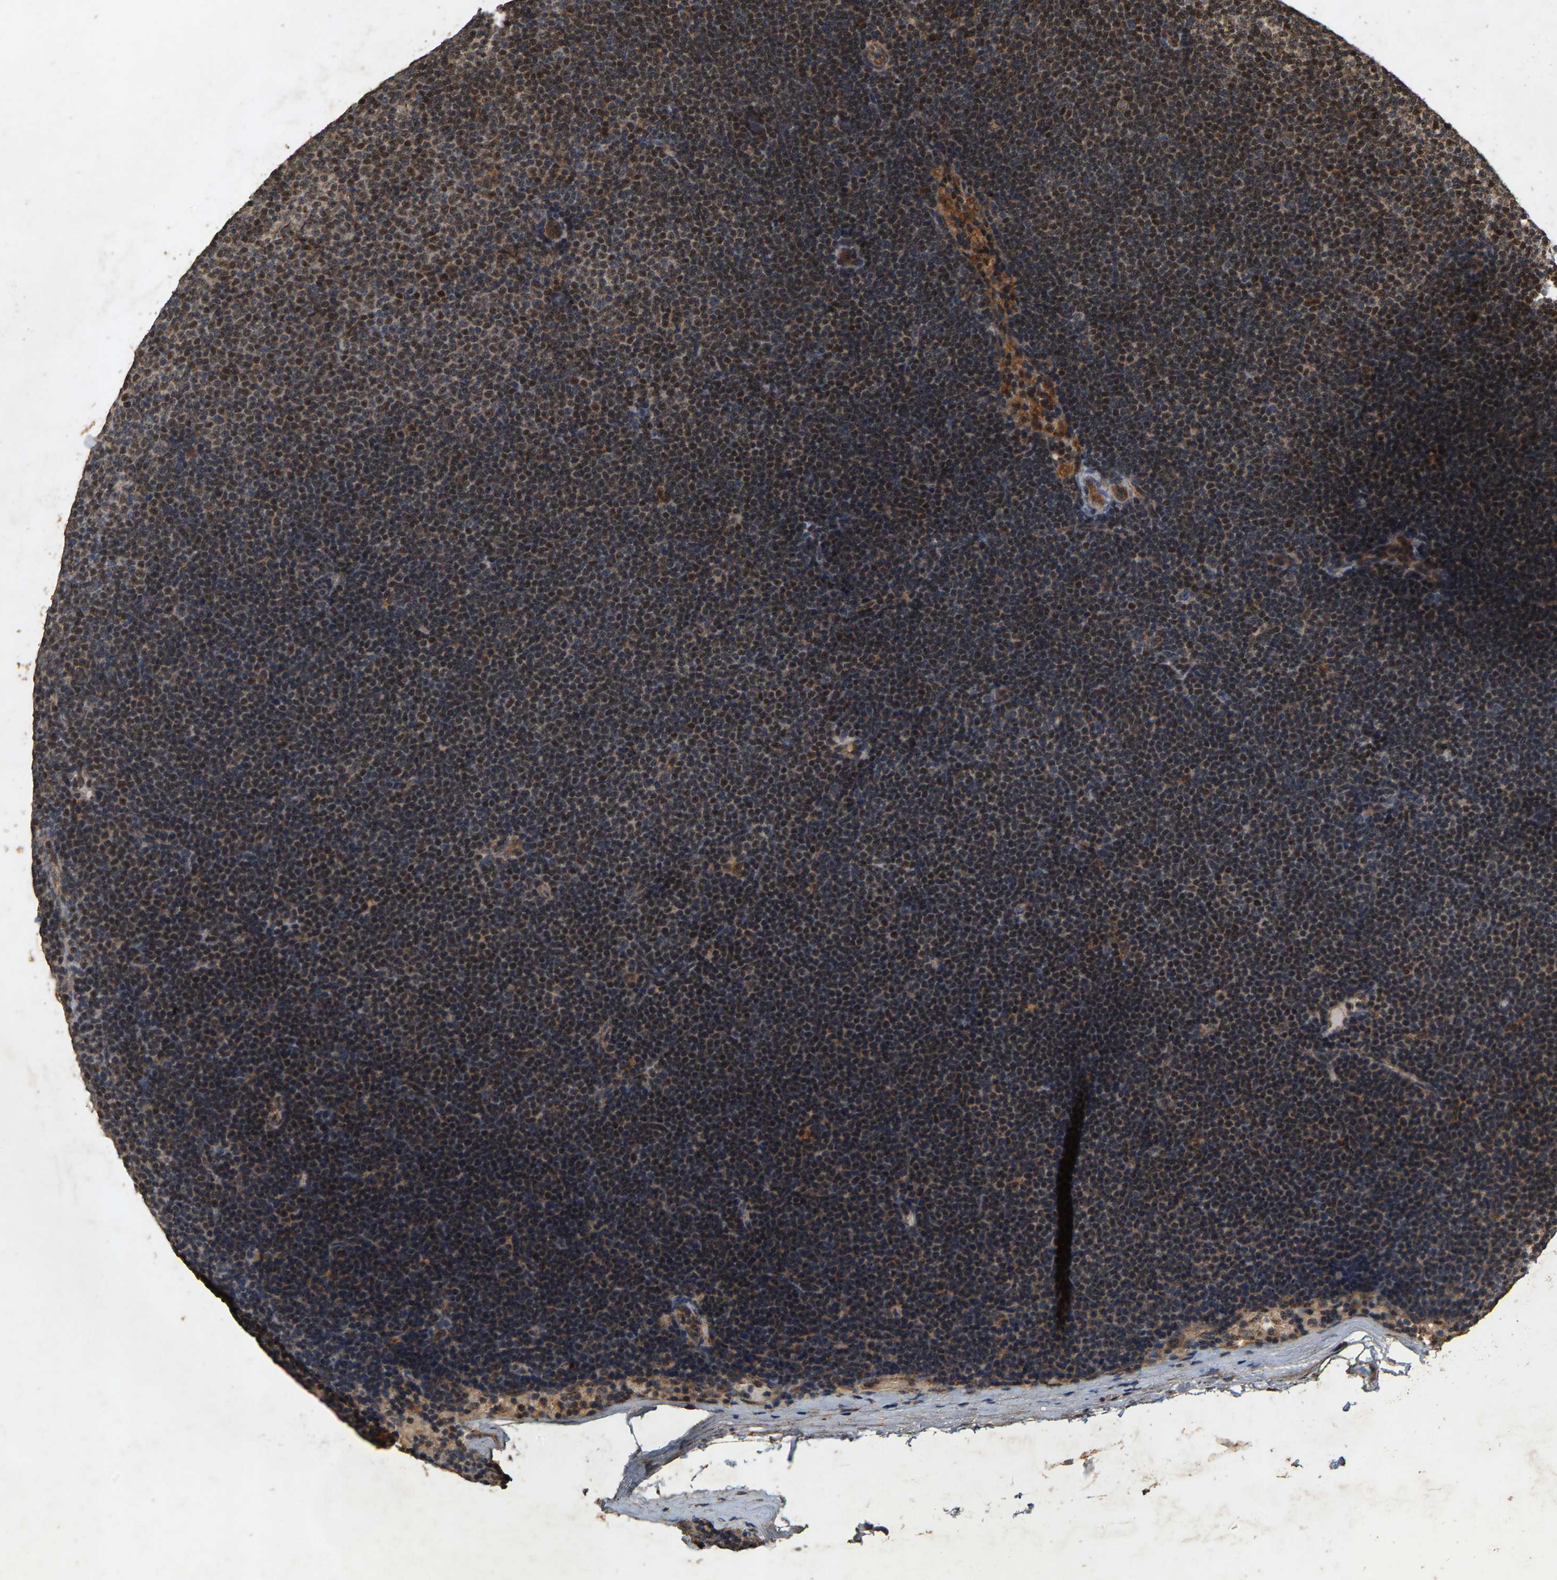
{"staining": {"intensity": "moderate", "quantity": "25%-75%", "location": "nuclear"}, "tissue": "lymphoma", "cell_type": "Tumor cells", "image_type": "cancer", "snomed": [{"axis": "morphology", "description": "Malignant lymphoma, non-Hodgkin's type, Low grade"}, {"axis": "topography", "description": "Lymph node"}], "caption": "Protein expression analysis of lymphoma reveals moderate nuclear positivity in approximately 25%-75% of tumor cells.", "gene": "CIDEC", "patient": {"sex": "female", "age": 53}}